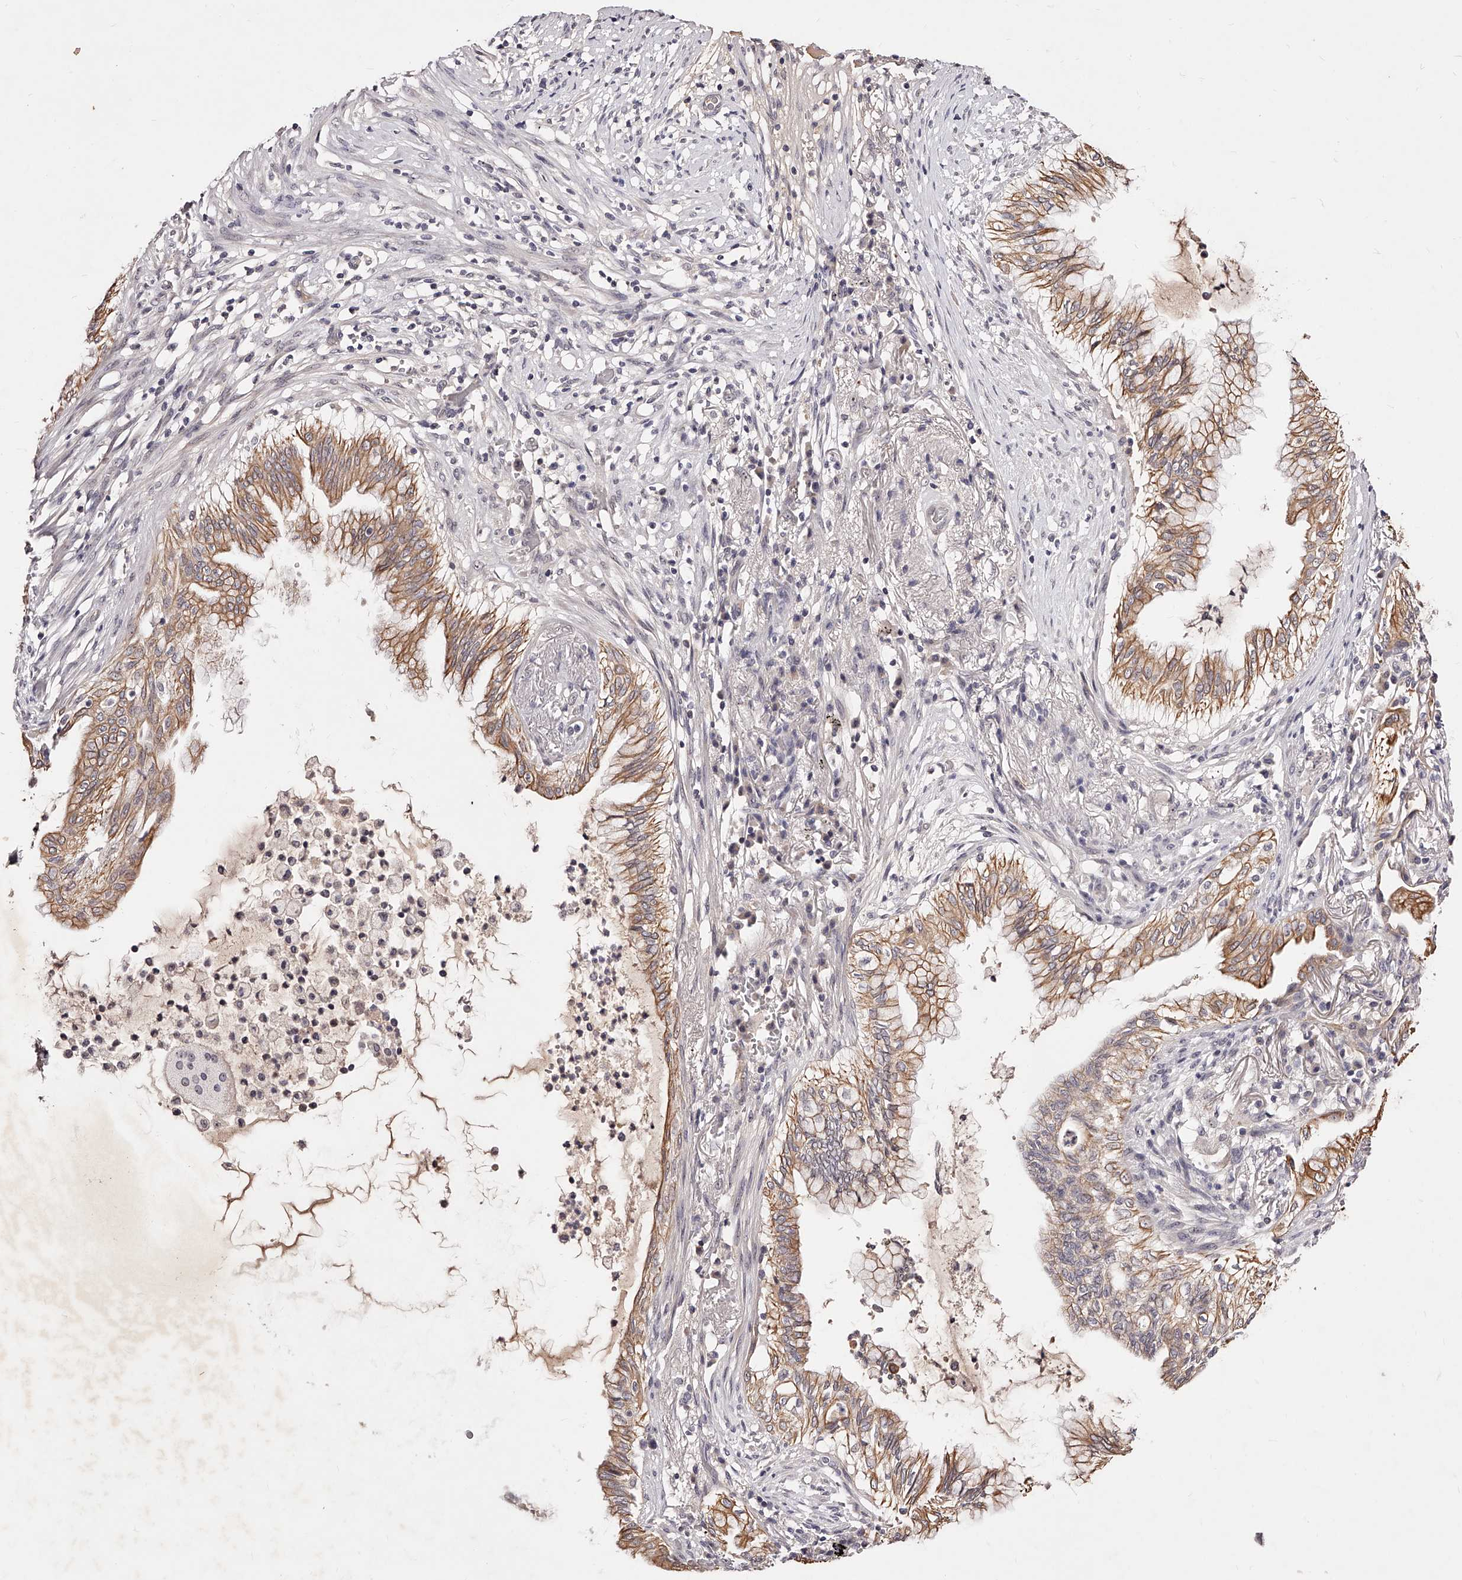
{"staining": {"intensity": "moderate", "quantity": ">75%", "location": "cytoplasmic/membranous"}, "tissue": "lung cancer", "cell_type": "Tumor cells", "image_type": "cancer", "snomed": [{"axis": "morphology", "description": "Adenocarcinoma, NOS"}, {"axis": "topography", "description": "Lung"}], "caption": "A medium amount of moderate cytoplasmic/membranous staining is appreciated in approximately >75% of tumor cells in lung adenocarcinoma tissue.", "gene": "PHACTR1", "patient": {"sex": "female", "age": 70}}